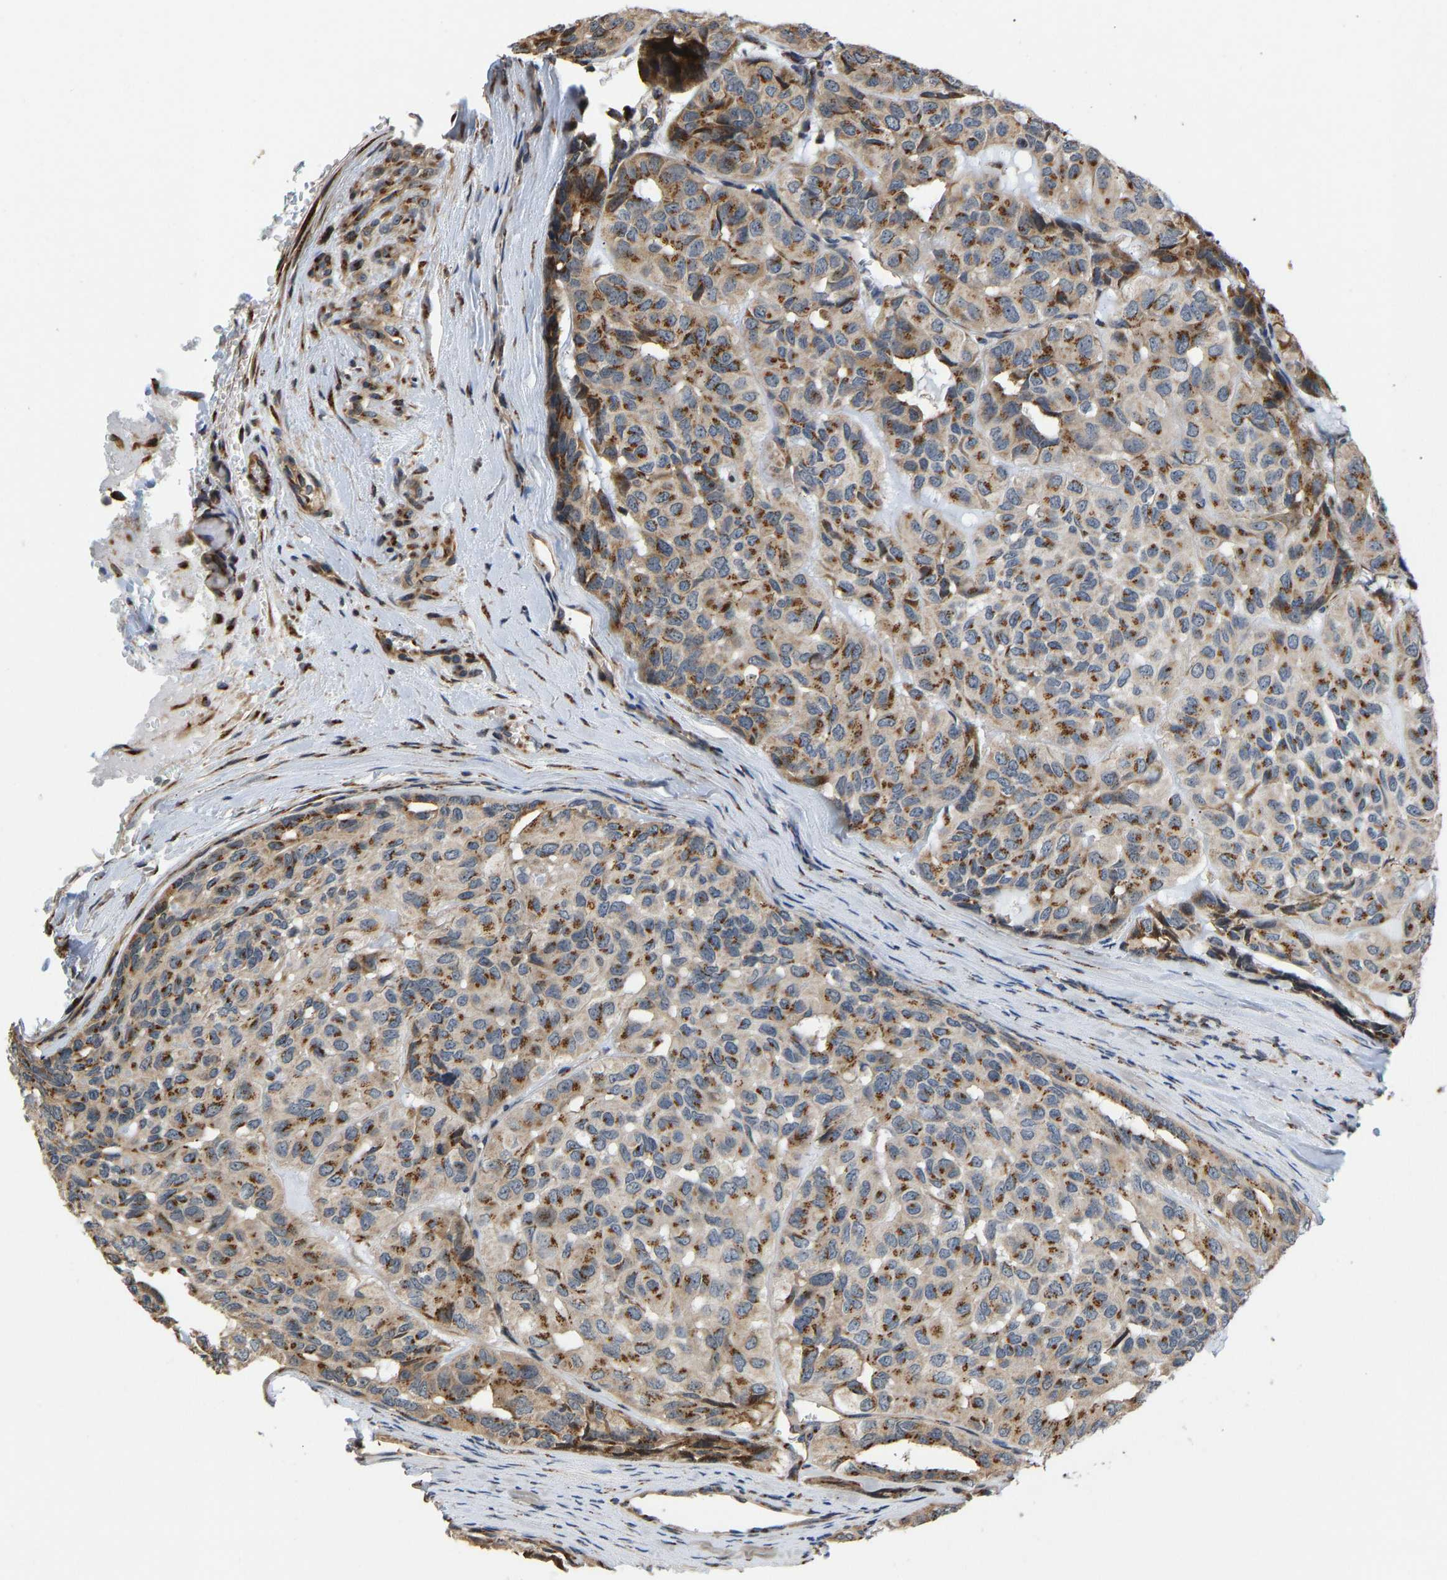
{"staining": {"intensity": "moderate", "quantity": ">75%", "location": "cytoplasmic/membranous"}, "tissue": "head and neck cancer", "cell_type": "Tumor cells", "image_type": "cancer", "snomed": [{"axis": "morphology", "description": "Adenocarcinoma, NOS"}, {"axis": "topography", "description": "Salivary gland, NOS"}, {"axis": "topography", "description": "Head-Neck"}], "caption": "Moderate cytoplasmic/membranous positivity is appreciated in approximately >75% of tumor cells in adenocarcinoma (head and neck).", "gene": "YIPF4", "patient": {"sex": "female", "age": 76}}